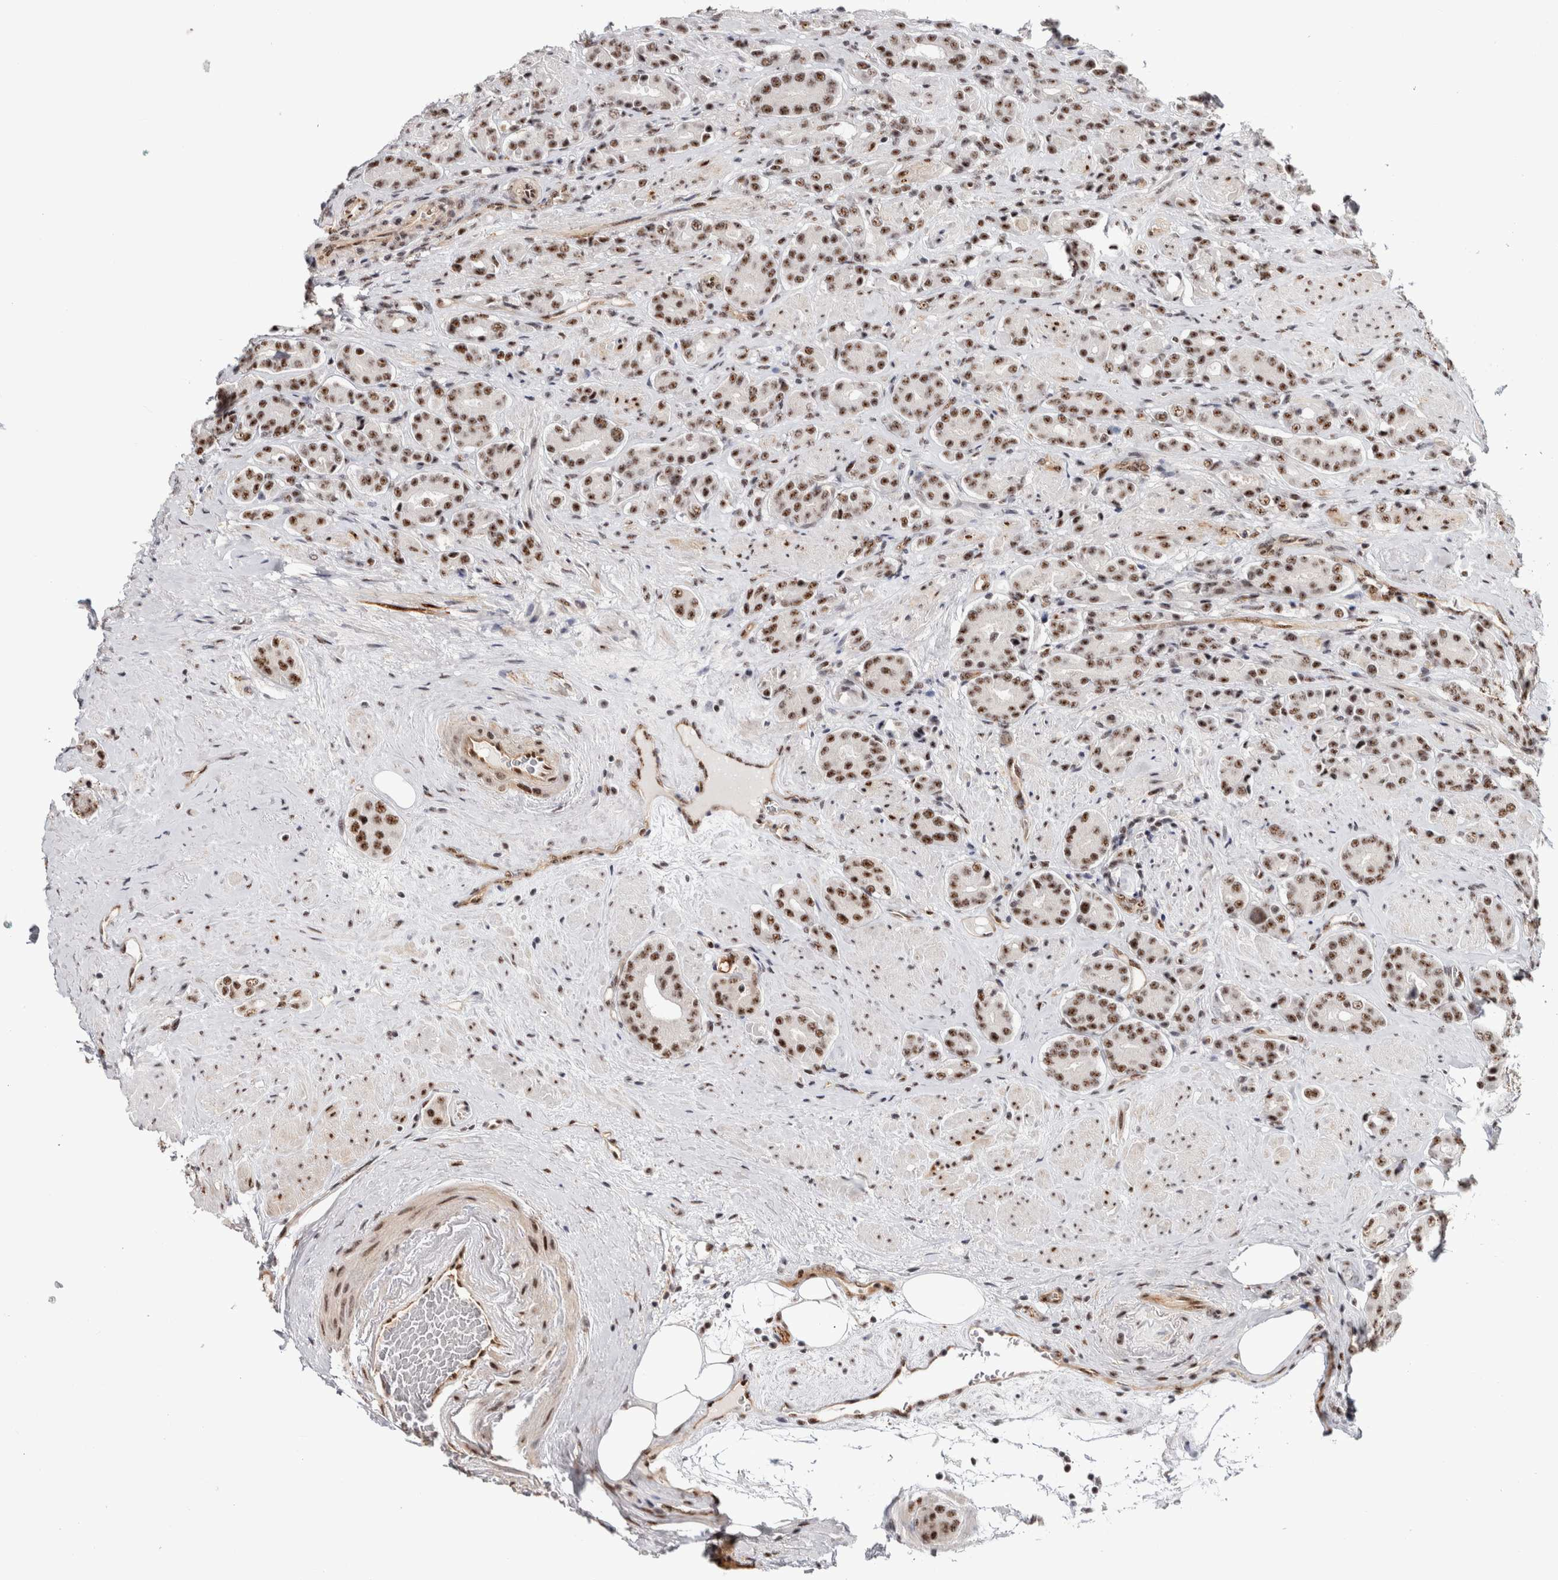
{"staining": {"intensity": "moderate", "quantity": ">75%", "location": "nuclear"}, "tissue": "prostate cancer", "cell_type": "Tumor cells", "image_type": "cancer", "snomed": [{"axis": "morphology", "description": "Adenocarcinoma, High grade"}, {"axis": "topography", "description": "Prostate"}], "caption": "DAB immunohistochemical staining of high-grade adenocarcinoma (prostate) reveals moderate nuclear protein staining in about >75% of tumor cells.", "gene": "MKNK1", "patient": {"sex": "male", "age": 71}}